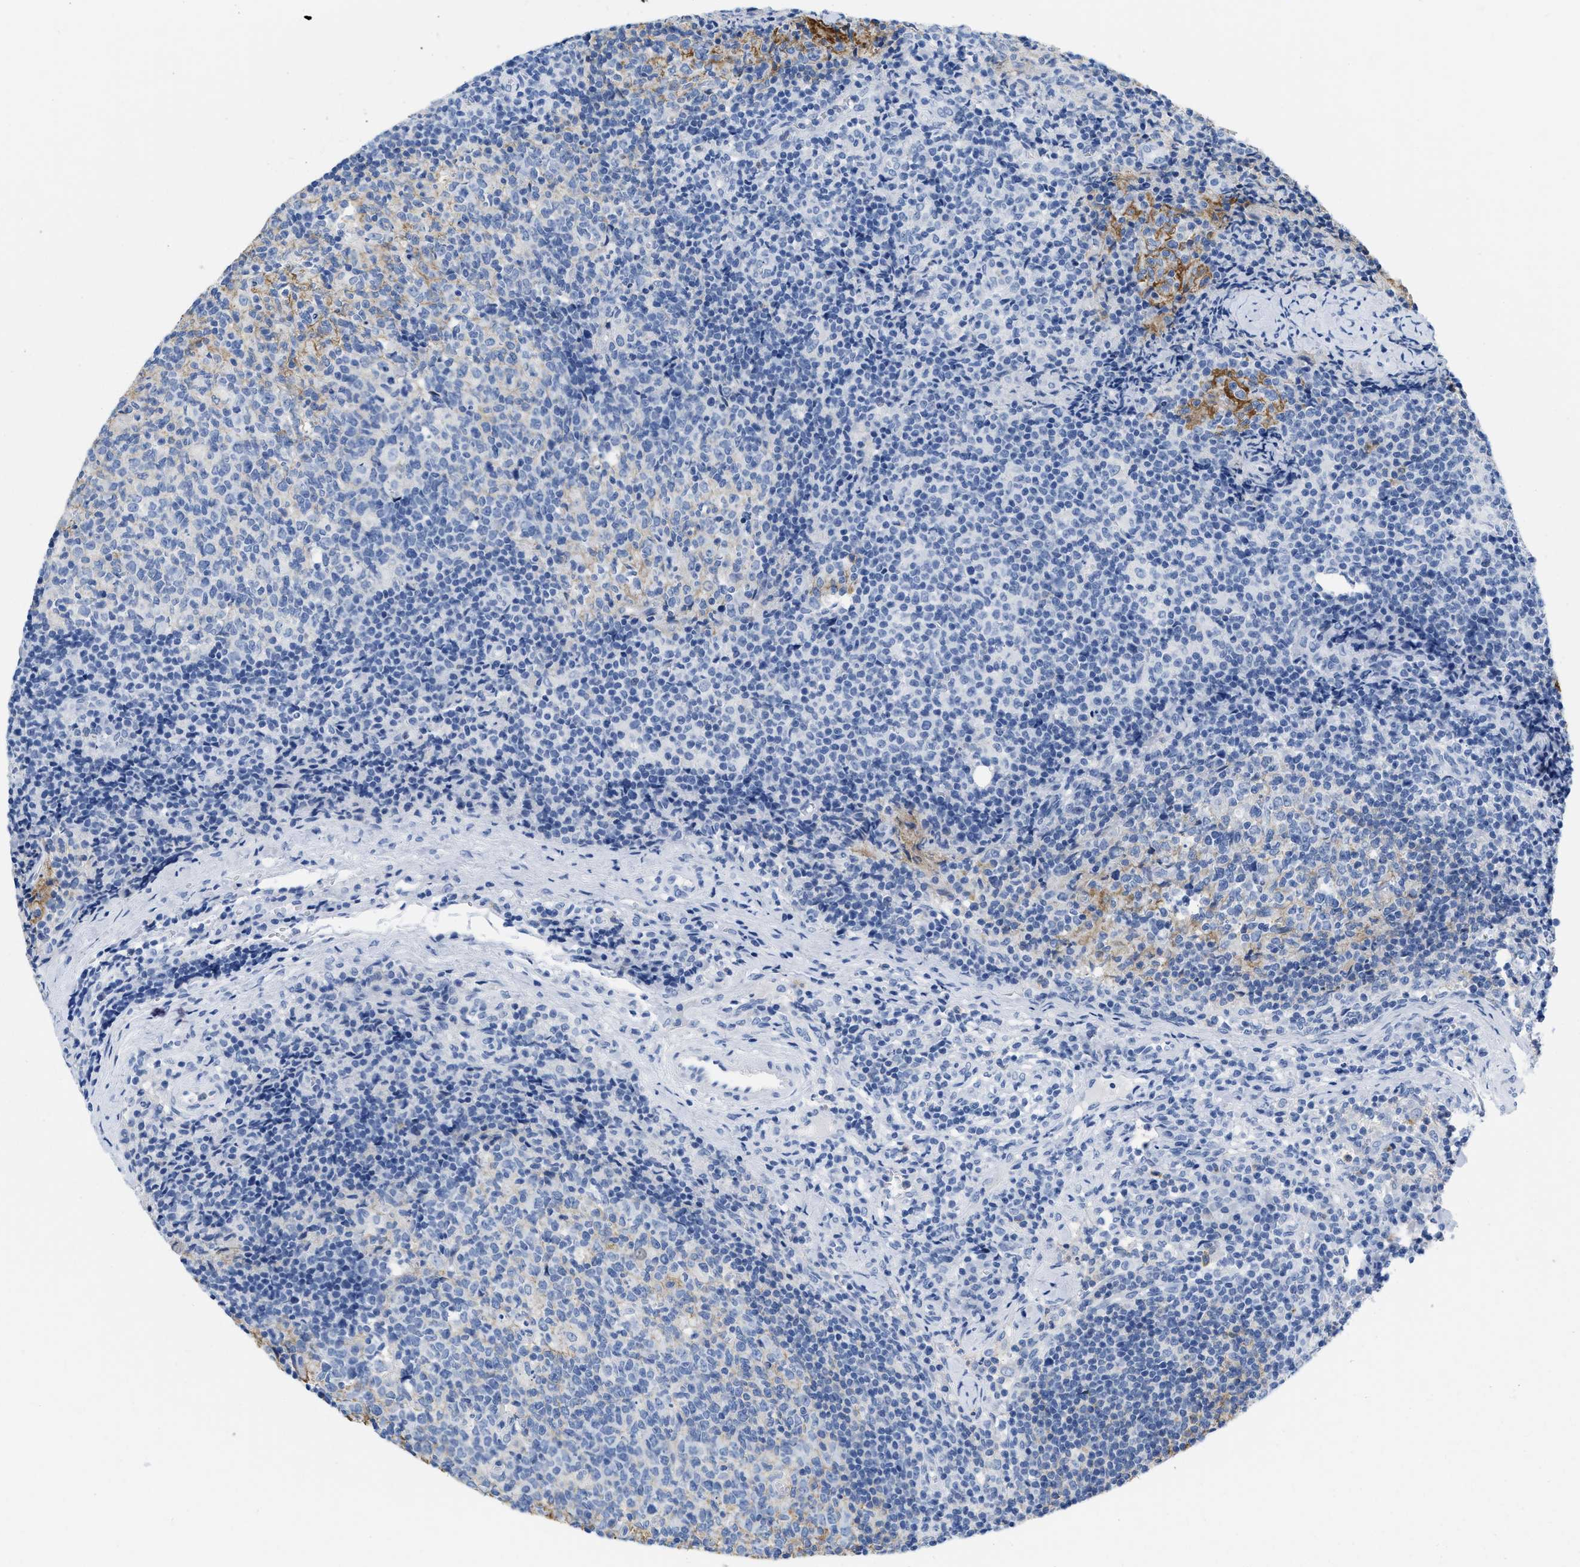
{"staining": {"intensity": "negative", "quantity": "none", "location": "none"}, "tissue": "lymph node", "cell_type": "Germinal center cells", "image_type": "normal", "snomed": [{"axis": "morphology", "description": "Normal tissue, NOS"}, {"axis": "morphology", "description": "Inflammation, NOS"}, {"axis": "topography", "description": "Lymph node"}], "caption": "Protein analysis of unremarkable lymph node exhibits no significant staining in germinal center cells. The staining was performed using DAB (3,3'-diaminobenzidine) to visualize the protein expression in brown, while the nuclei were stained in blue with hematoxylin (Magnification: 20x).", "gene": "CR1", "patient": {"sex": "male", "age": 55}}